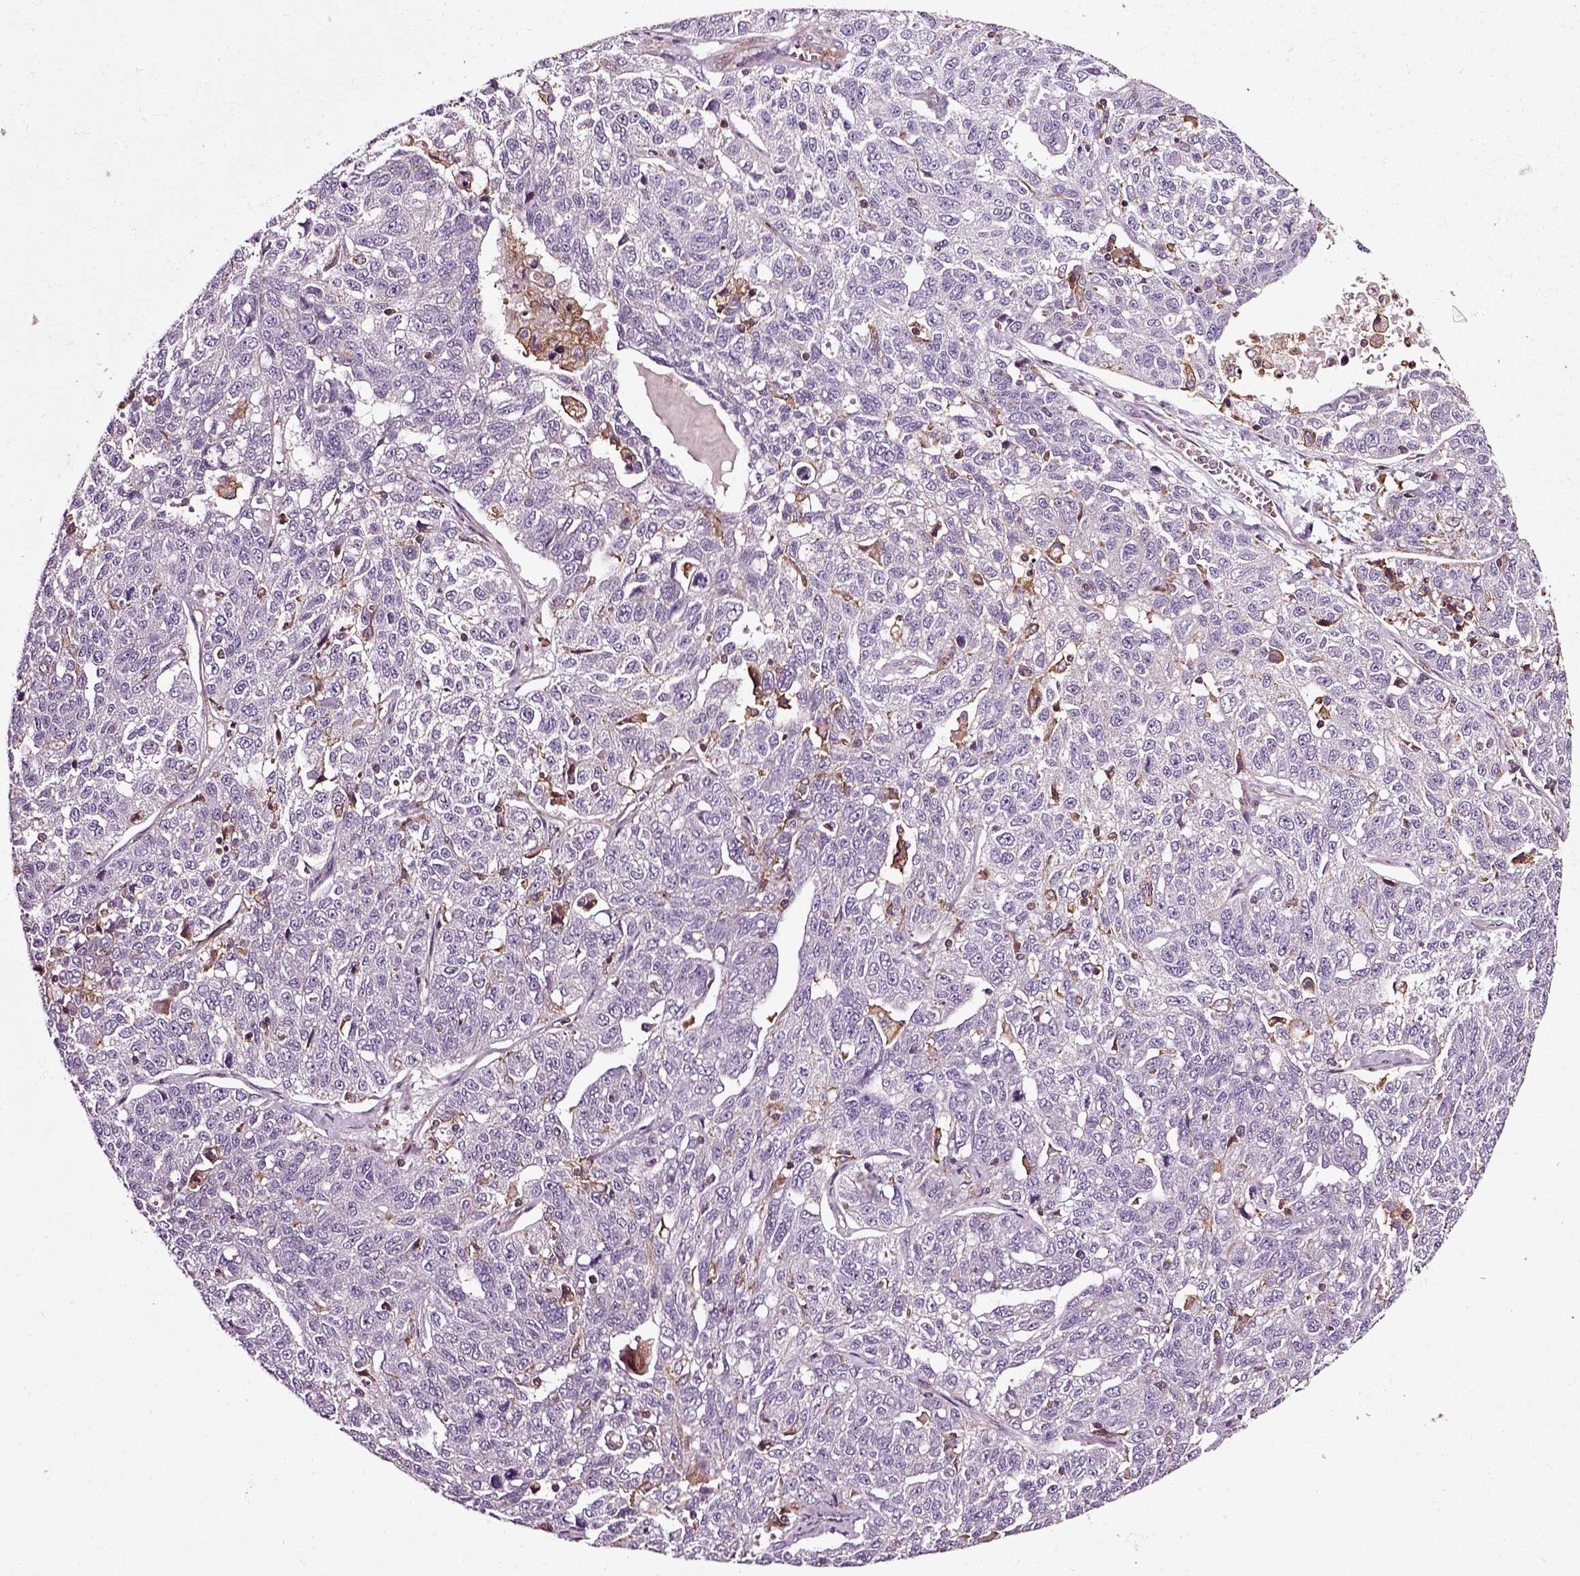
{"staining": {"intensity": "negative", "quantity": "none", "location": "none"}, "tissue": "ovarian cancer", "cell_type": "Tumor cells", "image_type": "cancer", "snomed": [{"axis": "morphology", "description": "Cystadenocarcinoma, serous, NOS"}, {"axis": "topography", "description": "Ovary"}], "caption": "IHC photomicrograph of neoplastic tissue: human ovarian serous cystadenocarcinoma stained with DAB reveals no significant protein expression in tumor cells.", "gene": "RHOF", "patient": {"sex": "female", "age": 71}}